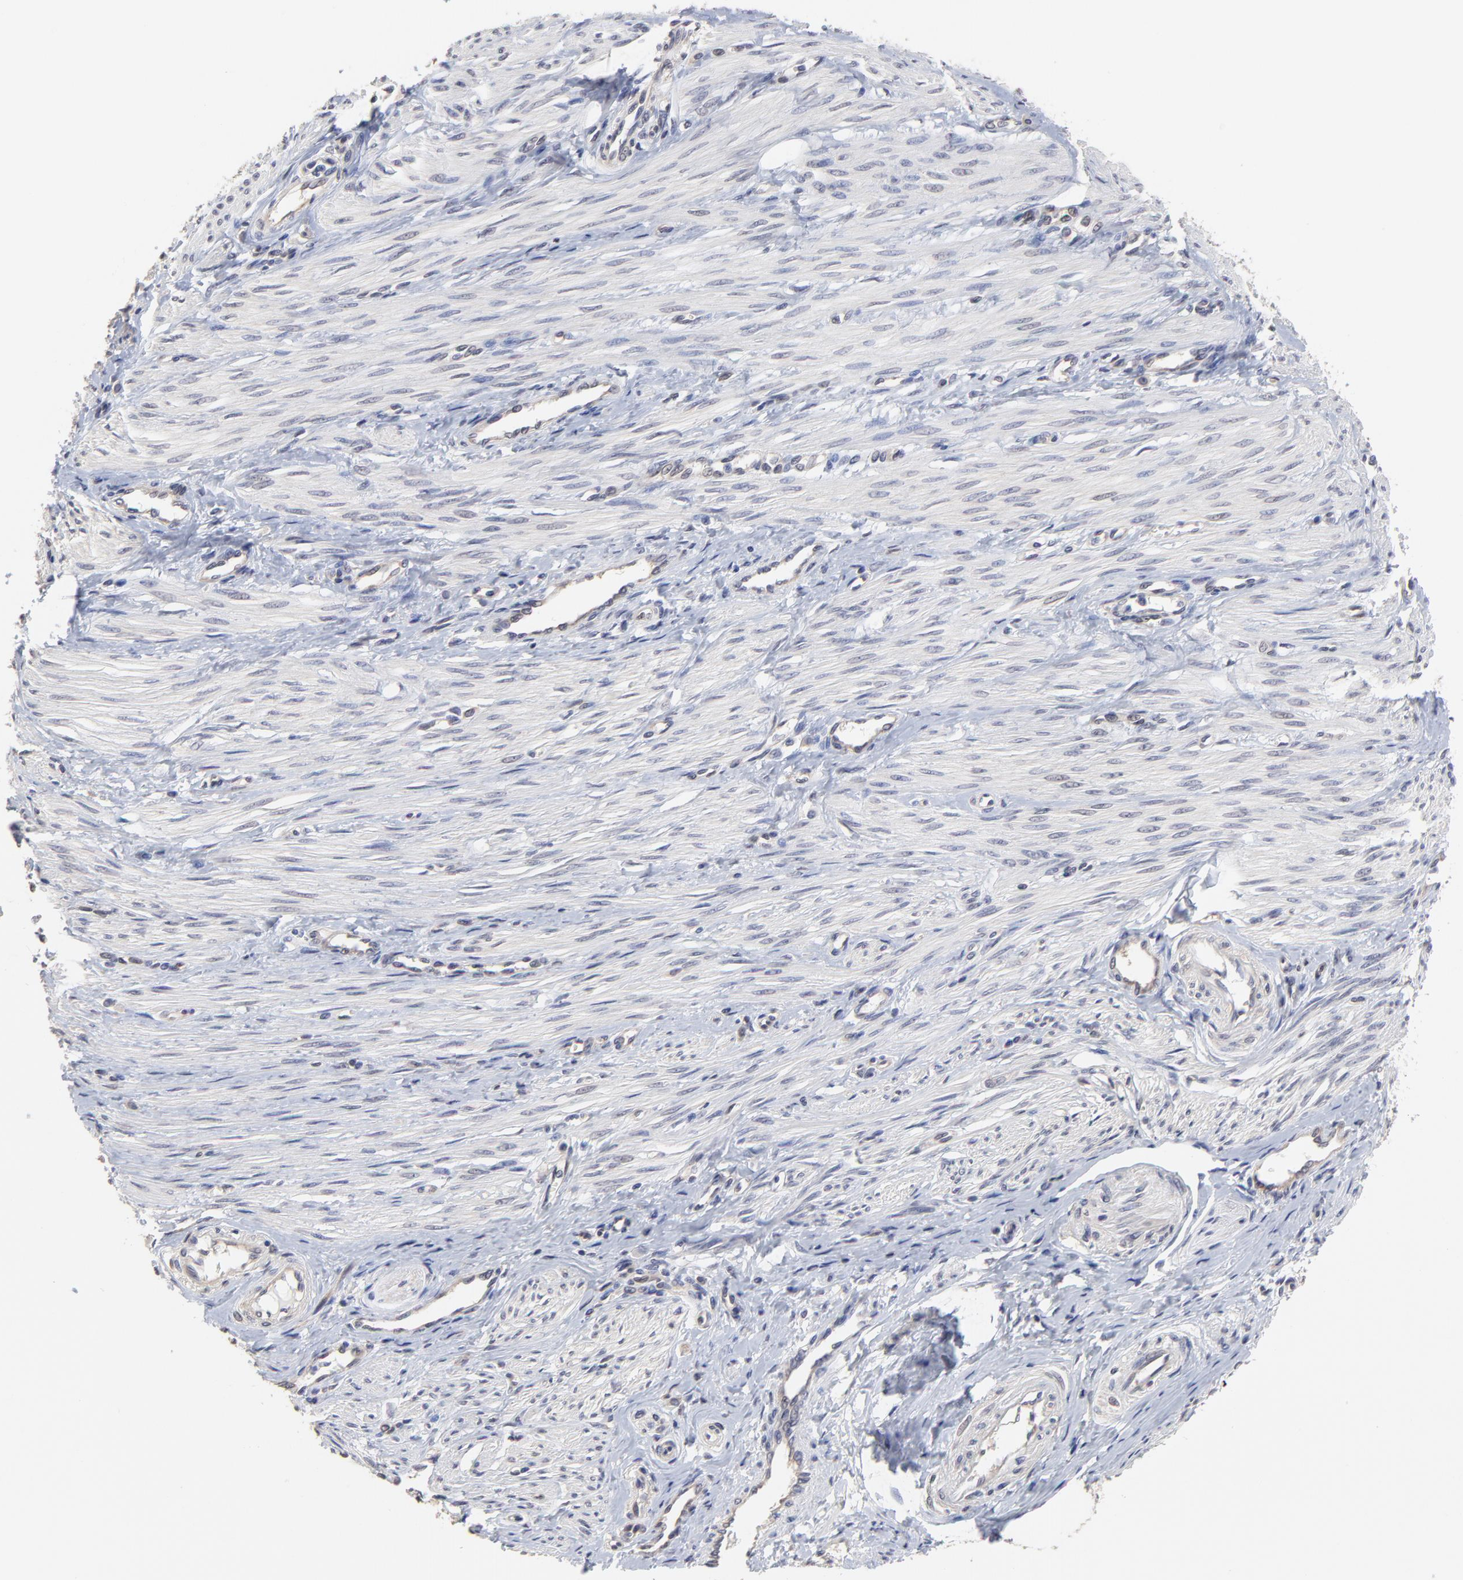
{"staining": {"intensity": "negative", "quantity": "none", "location": "none"}, "tissue": "smooth muscle", "cell_type": "Smooth muscle cells", "image_type": "normal", "snomed": [{"axis": "morphology", "description": "Normal tissue, NOS"}, {"axis": "topography", "description": "Smooth muscle"}, {"axis": "topography", "description": "Uterus"}], "caption": "Immunohistochemistry (IHC) photomicrograph of normal smooth muscle: human smooth muscle stained with DAB (3,3'-diaminobenzidine) demonstrates no significant protein staining in smooth muscle cells.", "gene": "CCT2", "patient": {"sex": "female", "age": 39}}